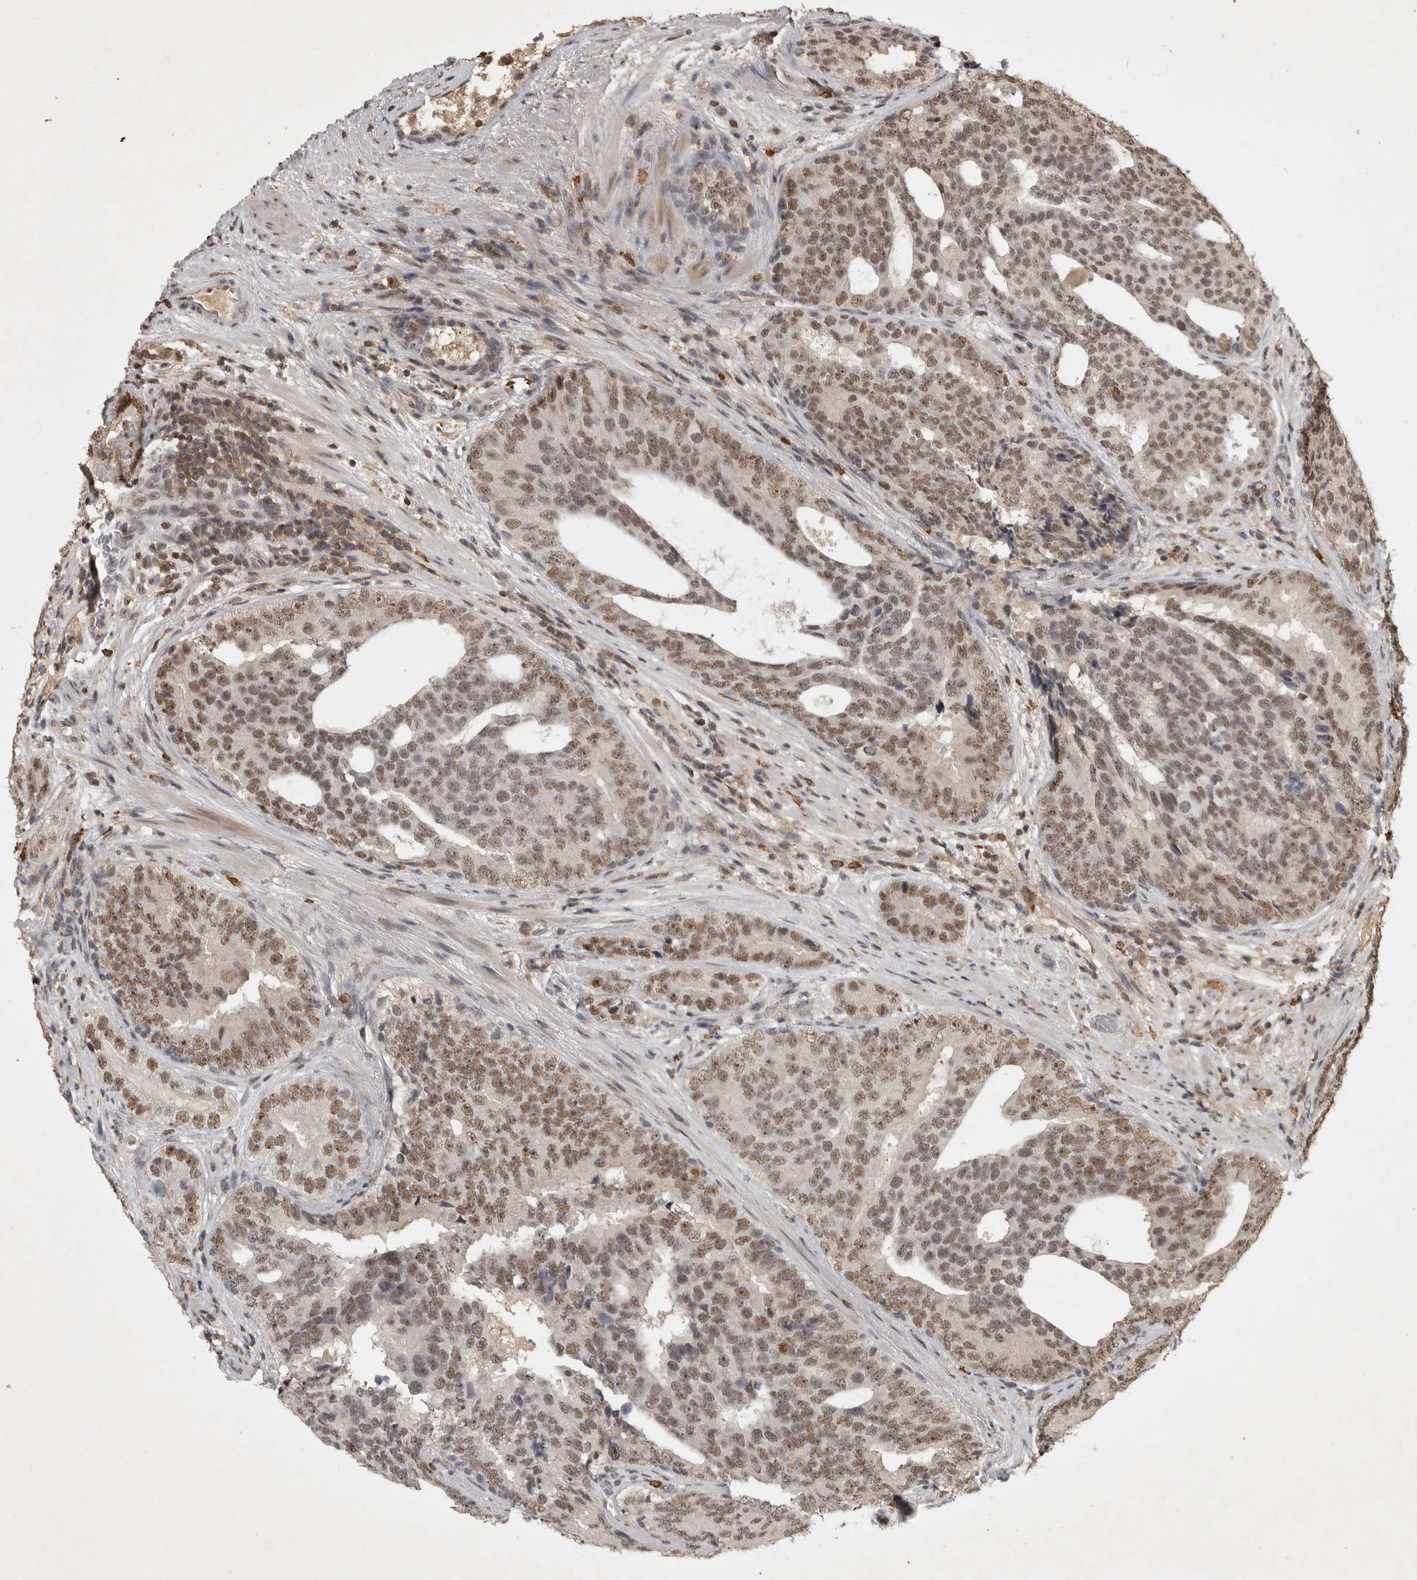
{"staining": {"intensity": "weak", "quantity": ">75%", "location": "nuclear"}, "tissue": "prostate cancer", "cell_type": "Tumor cells", "image_type": "cancer", "snomed": [{"axis": "morphology", "description": "Adenocarcinoma, High grade"}, {"axis": "topography", "description": "Prostate"}], "caption": "This photomicrograph displays prostate cancer (adenocarcinoma (high-grade)) stained with immunohistochemistry to label a protein in brown. The nuclear of tumor cells show weak positivity for the protein. Nuclei are counter-stained blue.", "gene": "CBLL1", "patient": {"sex": "male", "age": 56}}